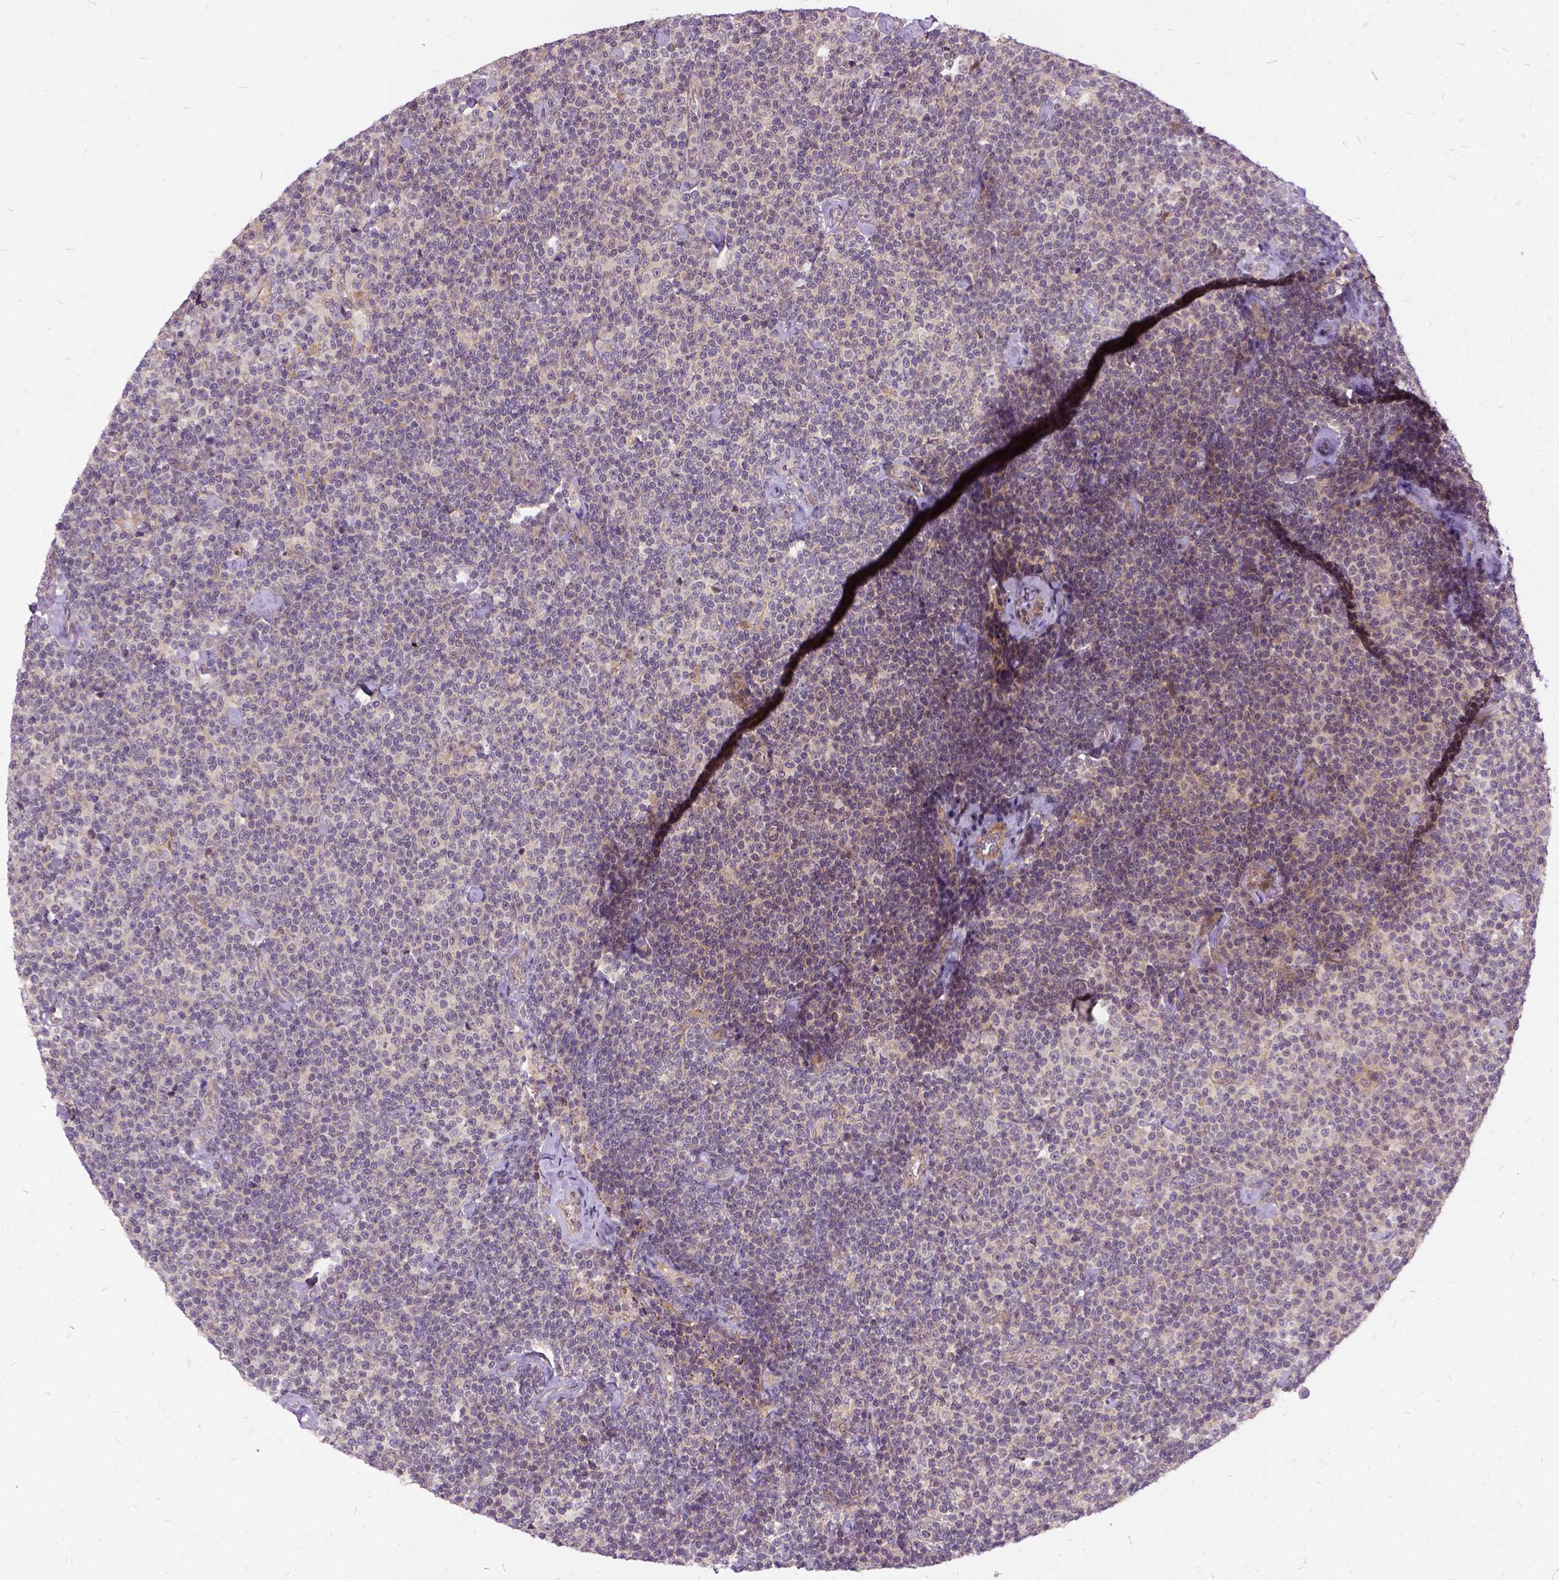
{"staining": {"intensity": "weak", "quantity": "25%-75%", "location": "cytoplasmic/membranous"}, "tissue": "lymphoma", "cell_type": "Tumor cells", "image_type": "cancer", "snomed": [{"axis": "morphology", "description": "Malignant lymphoma, non-Hodgkin's type, Low grade"}, {"axis": "topography", "description": "Lymph node"}], "caption": "This photomicrograph demonstrates IHC staining of lymphoma, with low weak cytoplasmic/membranous positivity in approximately 25%-75% of tumor cells.", "gene": "ILRUN", "patient": {"sex": "male", "age": 81}}